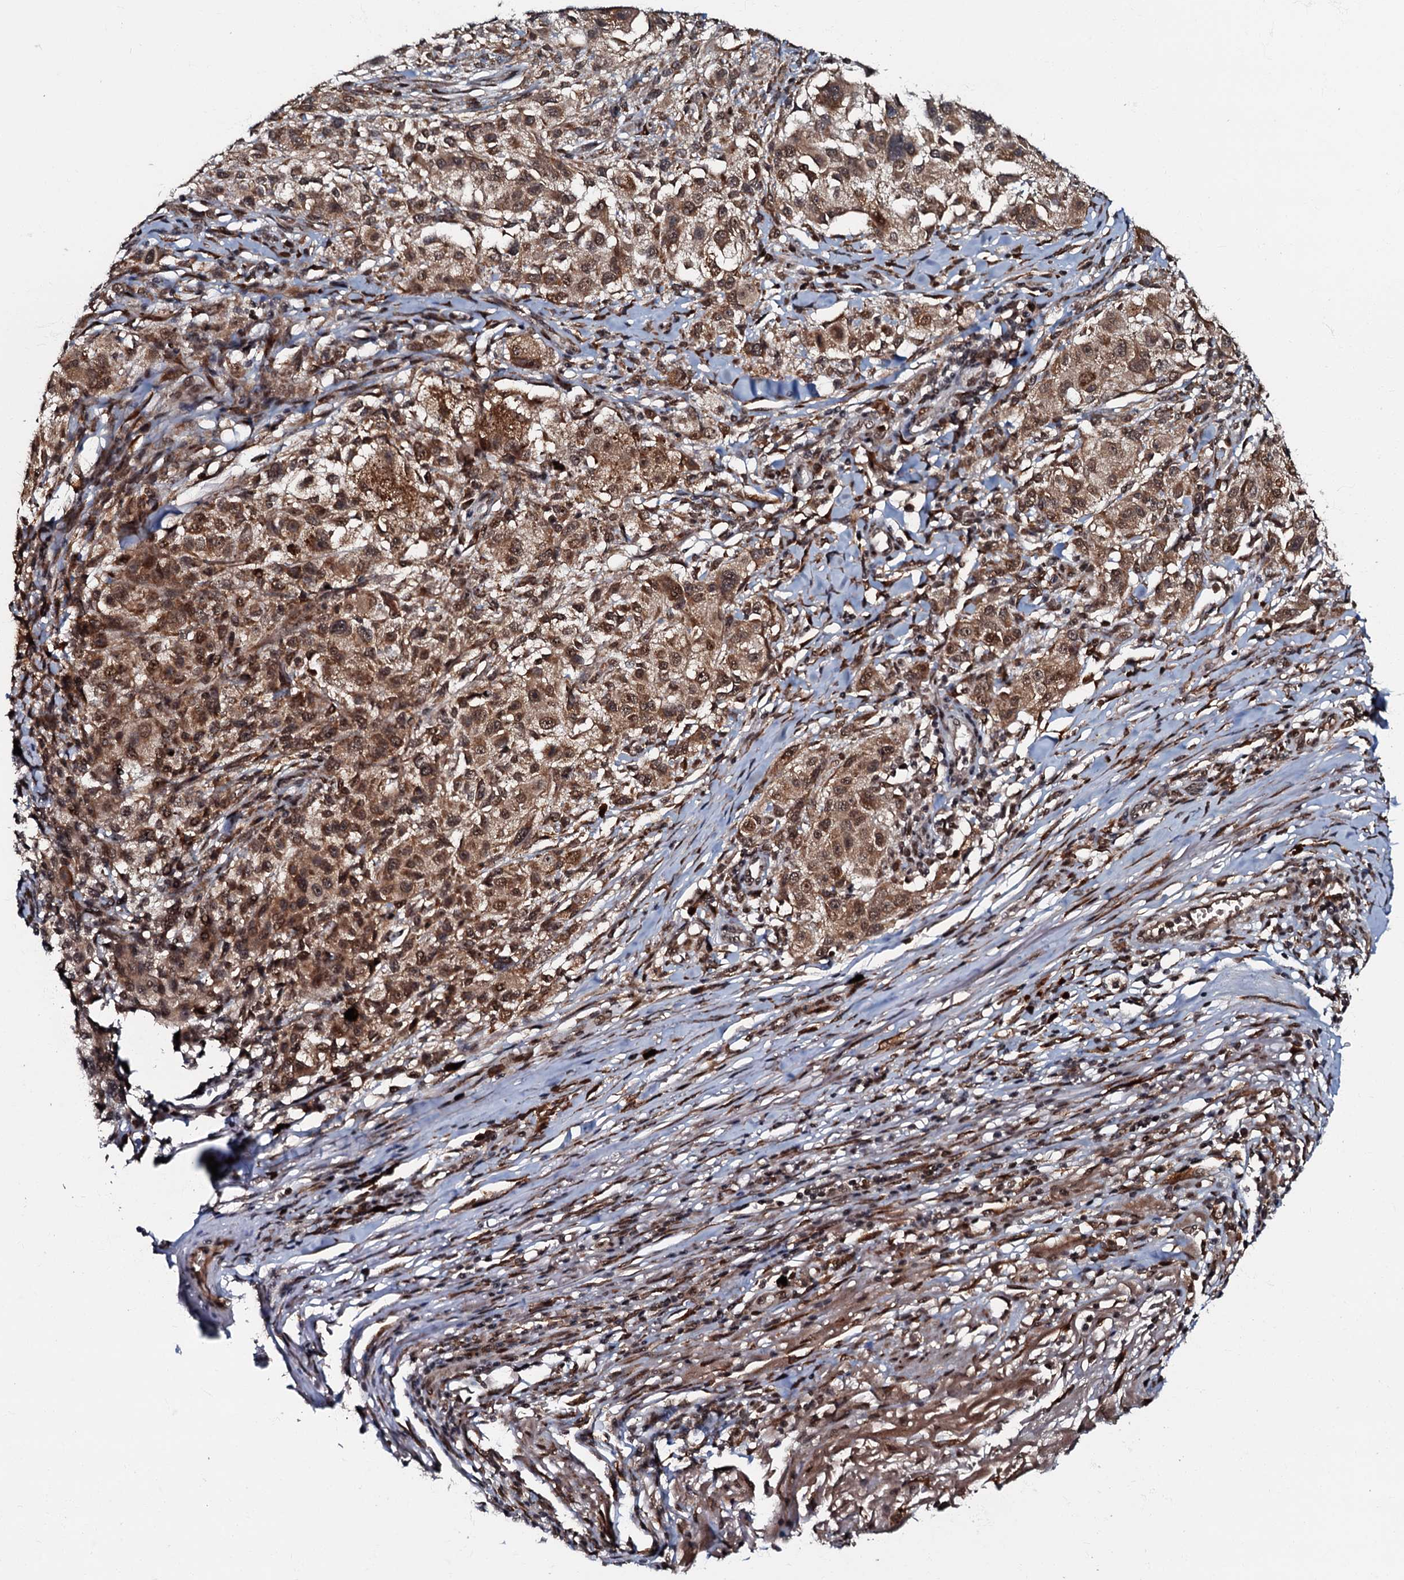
{"staining": {"intensity": "moderate", "quantity": ">75%", "location": "cytoplasmic/membranous,nuclear"}, "tissue": "melanoma", "cell_type": "Tumor cells", "image_type": "cancer", "snomed": [{"axis": "morphology", "description": "Necrosis, NOS"}, {"axis": "morphology", "description": "Malignant melanoma, NOS"}, {"axis": "topography", "description": "Skin"}], "caption": "The image exhibits immunohistochemical staining of malignant melanoma. There is moderate cytoplasmic/membranous and nuclear expression is identified in about >75% of tumor cells.", "gene": "C18orf32", "patient": {"sex": "female", "age": 87}}